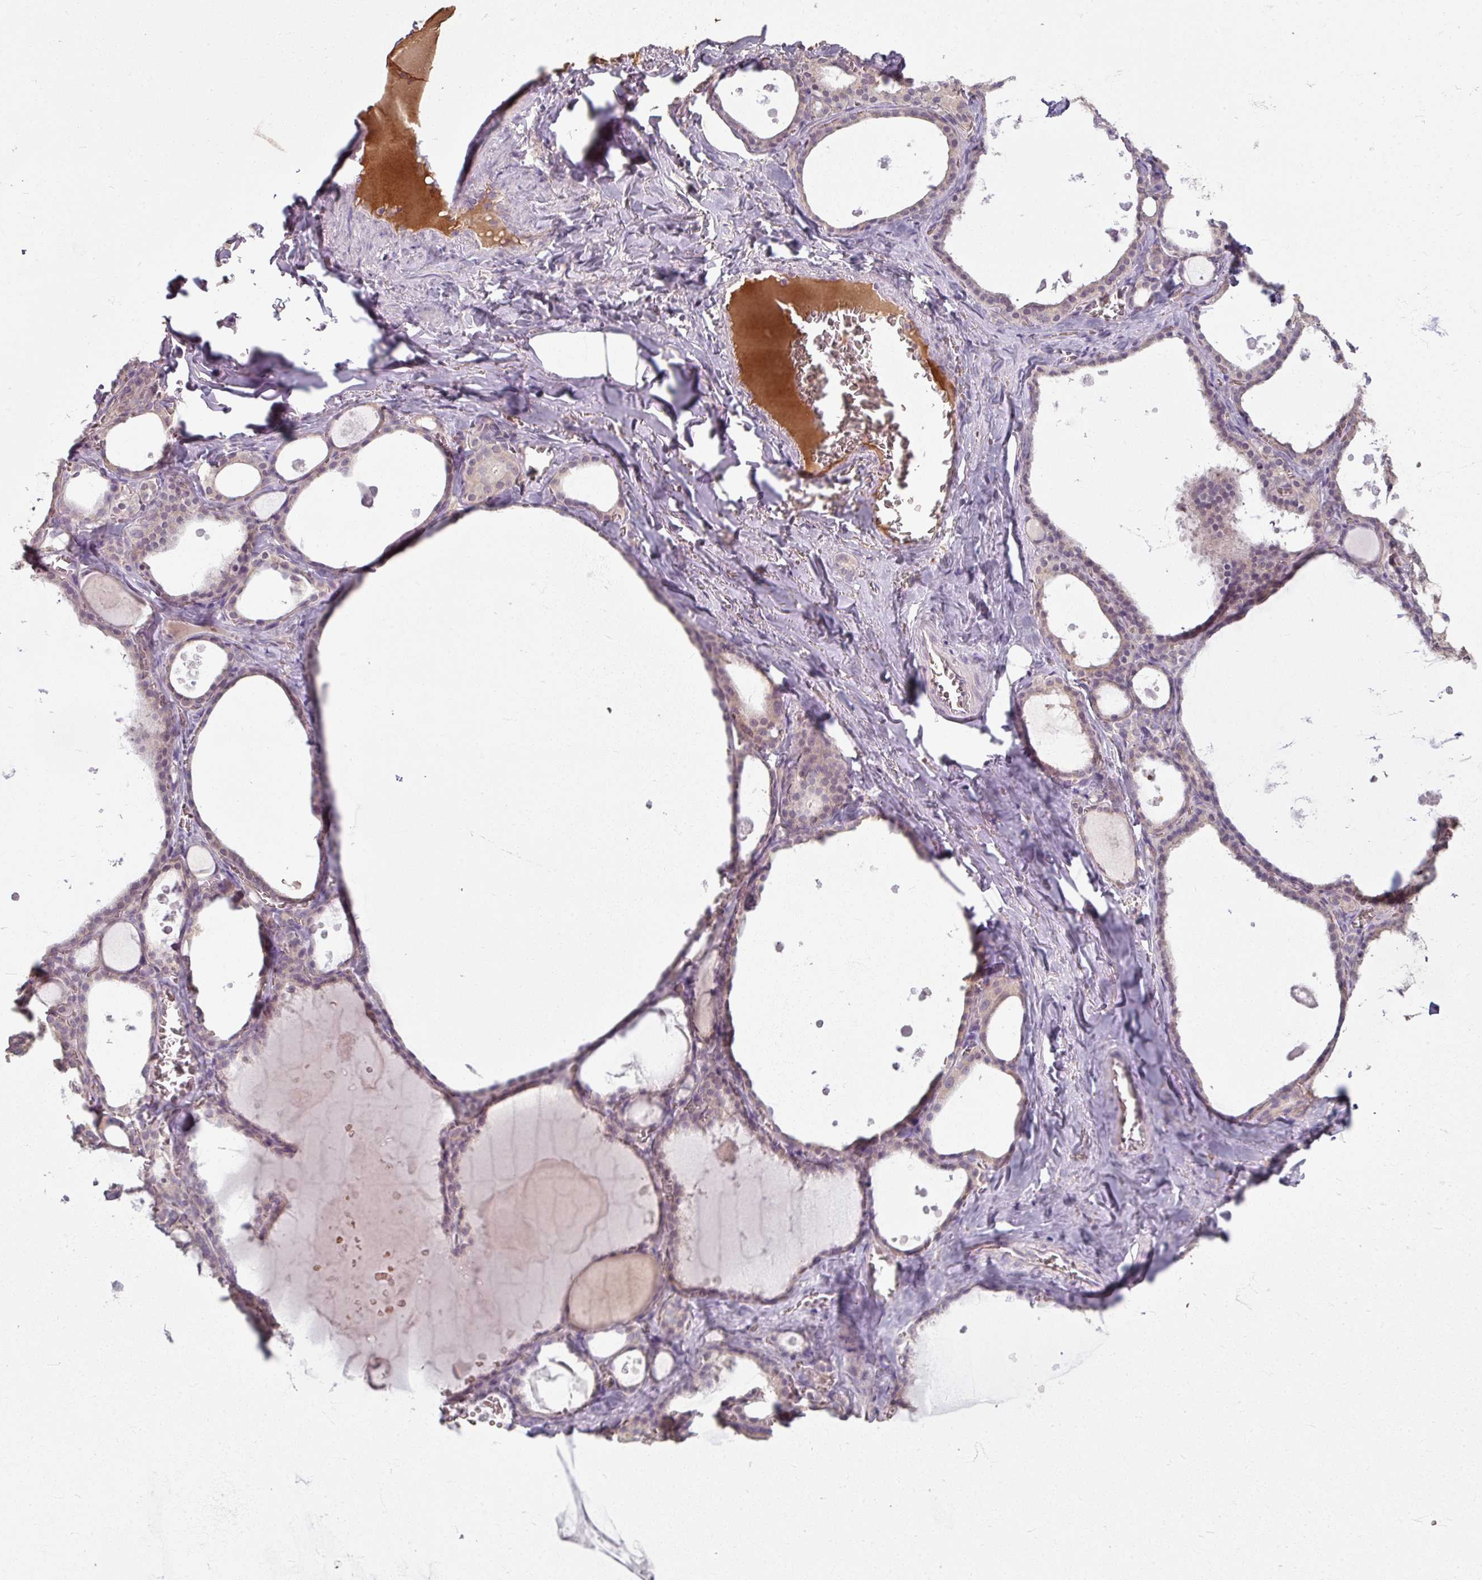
{"staining": {"intensity": "weak", "quantity": "25%-75%", "location": "cytoplasmic/membranous,nuclear"}, "tissue": "thyroid gland", "cell_type": "Glandular cells", "image_type": "normal", "snomed": [{"axis": "morphology", "description": "Normal tissue, NOS"}, {"axis": "topography", "description": "Thyroid gland"}], "caption": "A histopathology image of human thyroid gland stained for a protein shows weak cytoplasmic/membranous,nuclear brown staining in glandular cells.", "gene": "KMT5C", "patient": {"sex": "male", "age": 56}}